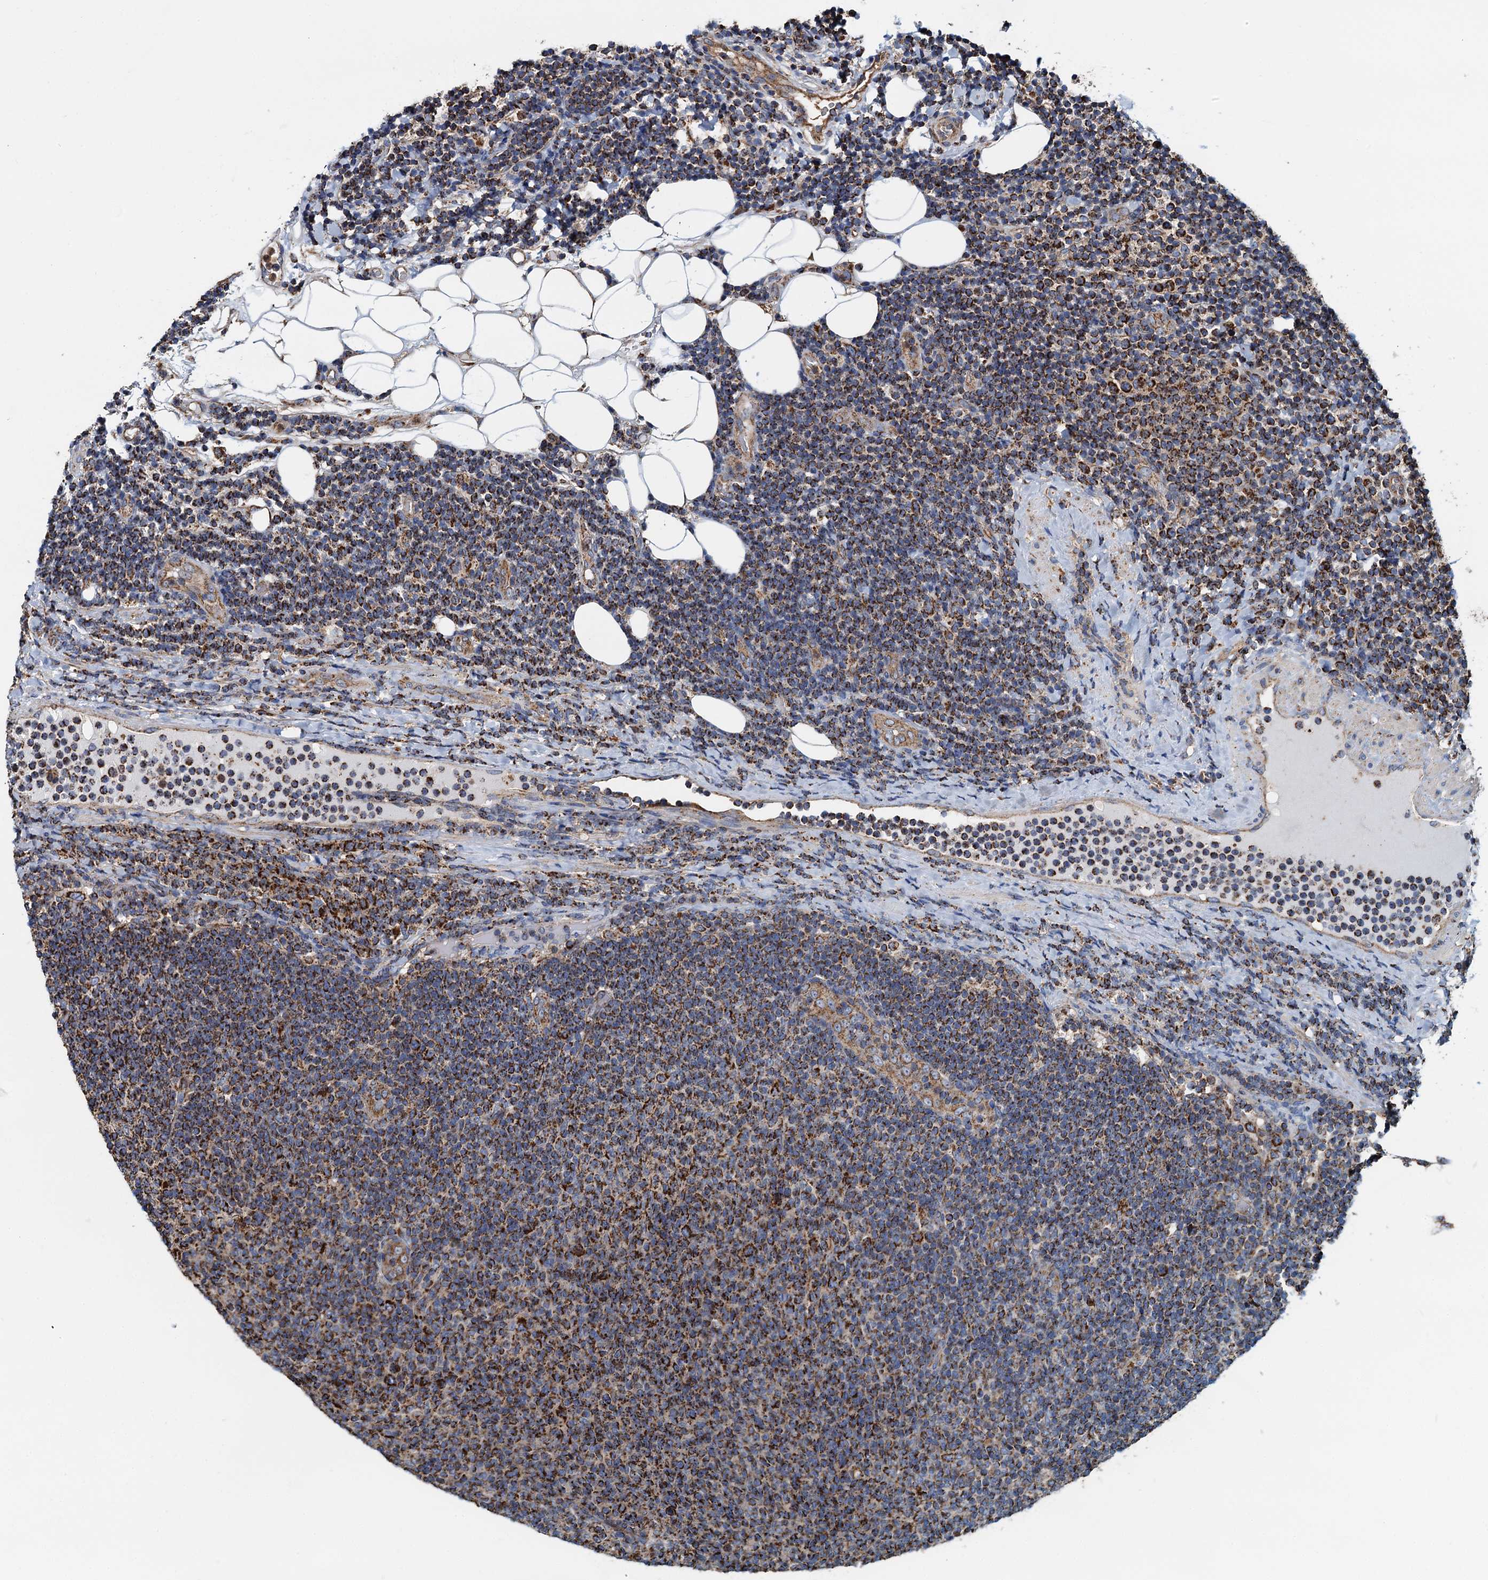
{"staining": {"intensity": "strong", "quantity": ">75%", "location": "cytoplasmic/membranous"}, "tissue": "lymphoma", "cell_type": "Tumor cells", "image_type": "cancer", "snomed": [{"axis": "morphology", "description": "Malignant lymphoma, non-Hodgkin's type, Low grade"}, {"axis": "topography", "description": "Lymph node"}], "caption": "This is a micrograph of immunohistochemistry staining of lymphoma, which shows strong staining in the cytoplasmic/membranous of tumor cells.", "gene": "AAGAB", "patient": {"sex": "male", "age": 66}}